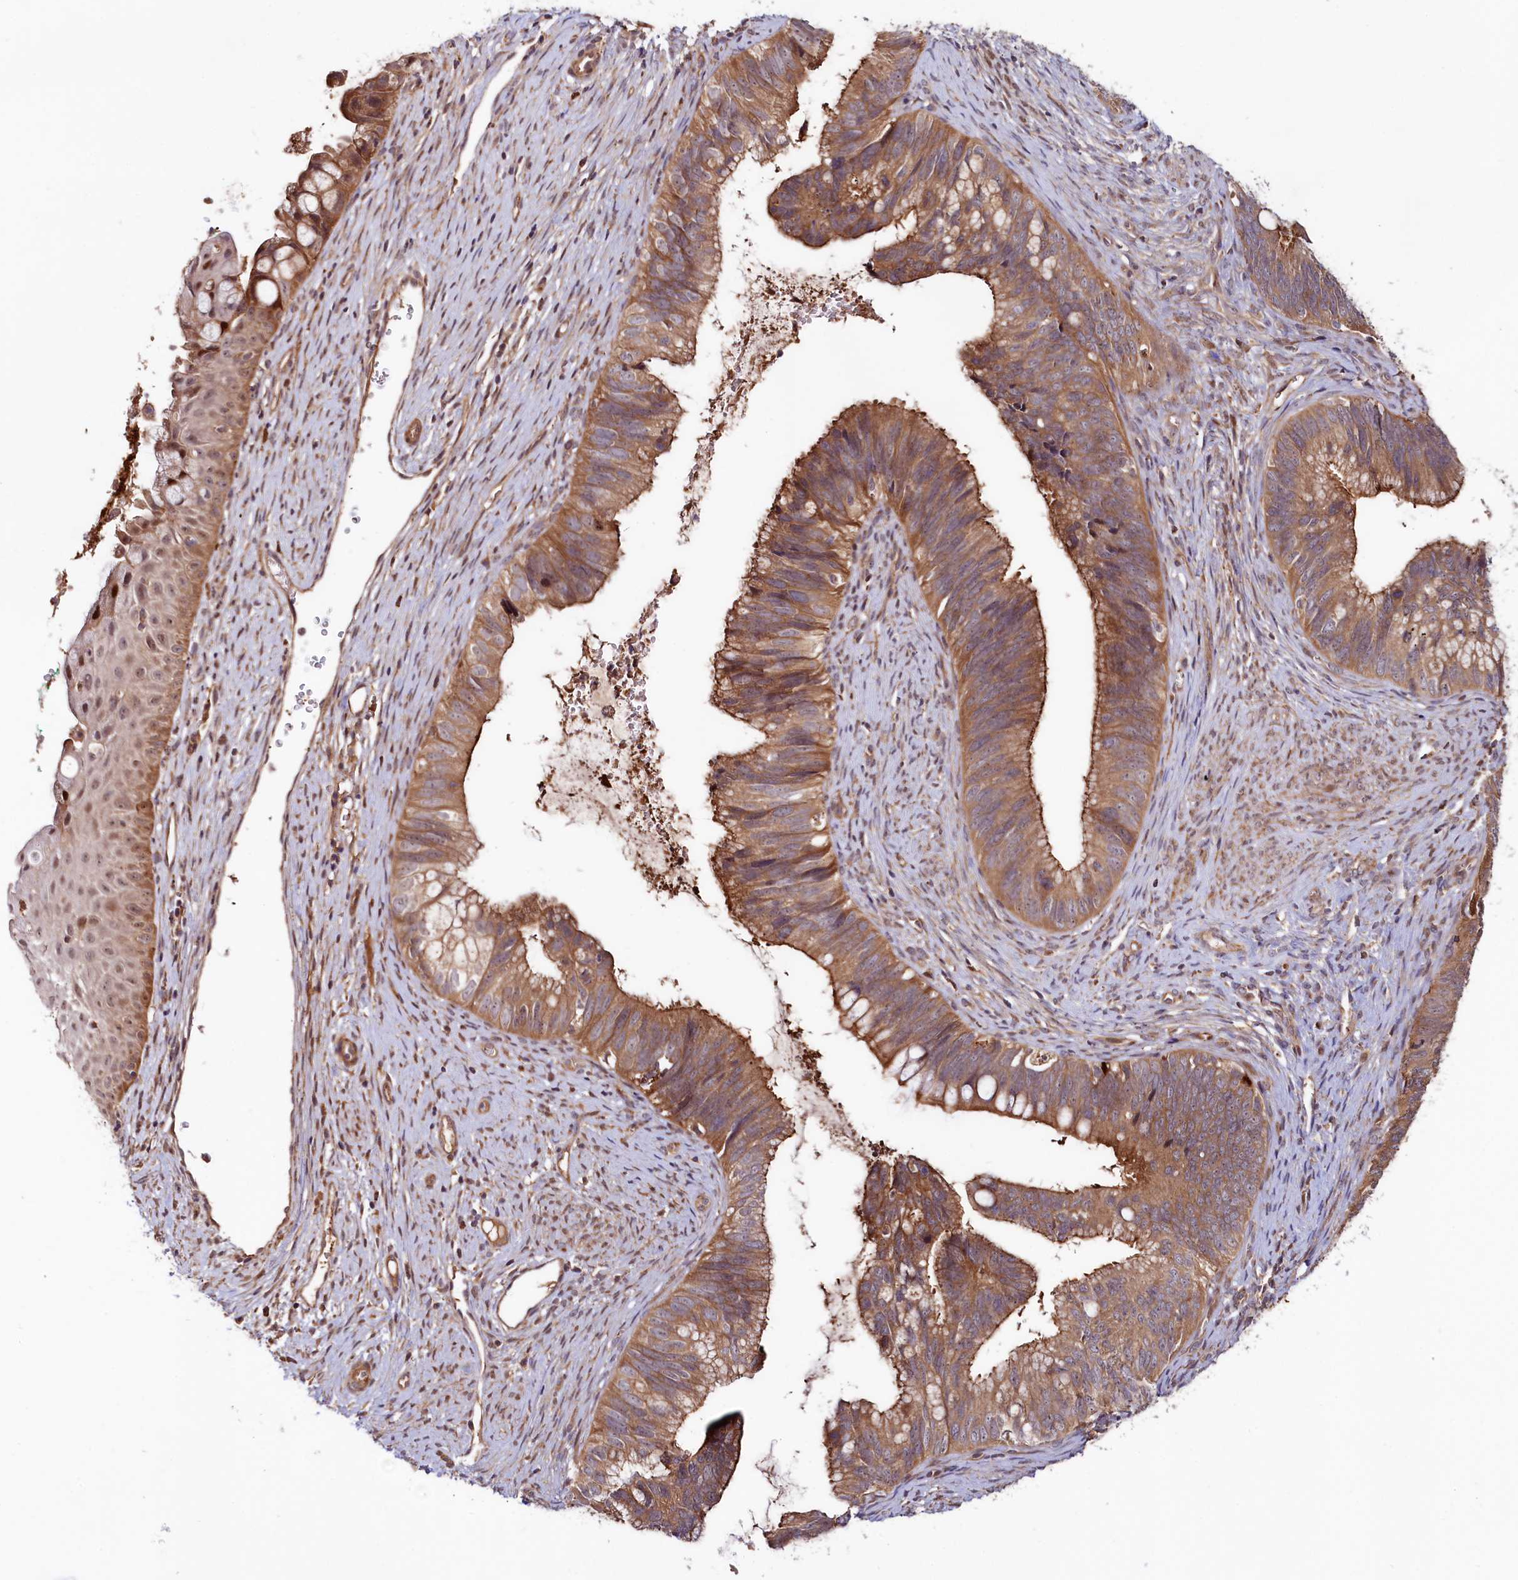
{"staining": {"intensity": "moderate", "quantity": ">75%", "location": "cytoplasmic/membranous"}, "tissue": "cervical cancer", "cell_type": "Tumor cells", "image_type": "cancer", "snomed": [{"axis": "morphology", "description": "Adenocarcinoma, NOS"}, {"axis": "topography", "description": "Cervix"}], "caption": "Immunohistochemical staining of adenocarcinoma (cervical) demonstrates moderate cytoplasmic/membranous protein positivity in about >75% of tumor cells. The staining was performed using DAB (3,3'-diaminobenzidine) to visualize the protein expression in brown, while the nuclei were stained in blue with hematoxylin (Magnification: 20x).", "gene": "NEDD1", "patient": {"sex": "female", "age": 42}}